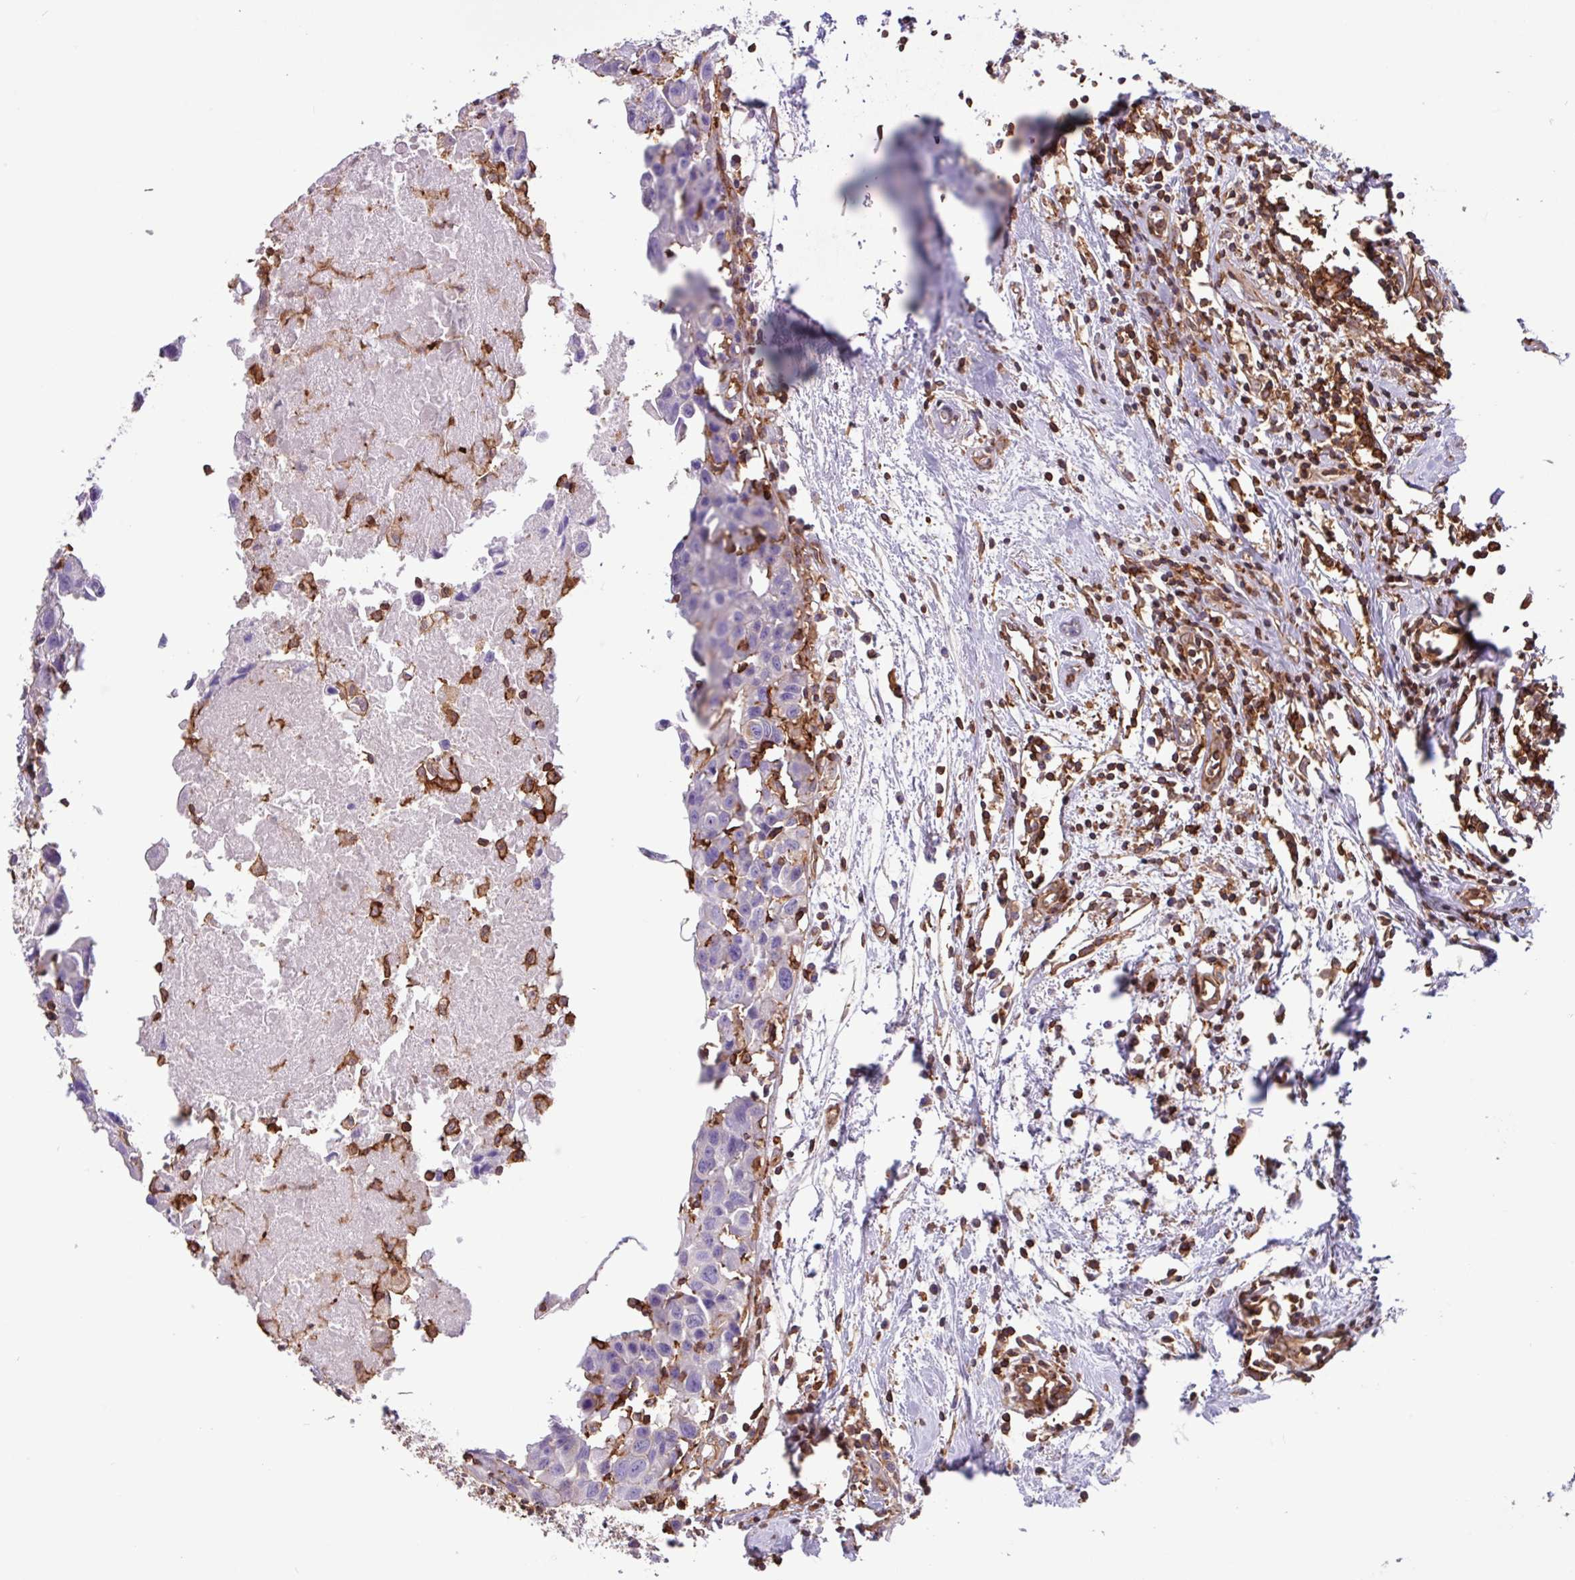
{"staining": {"intensity": "negative", "quantity": "none", "location": "none"}, "tissue": "breast cancer", "cell_type": "Tumor cells", "image_type": "cancer", "snomed": [{"axis": "morphology", "description": "Carcinoma, NOS"}, {"axis": "topography", "description": "Breast"}], "caption": "An IHC micrograph of breast cancer is shown. There is no staining in tumor cells of breast cancer. The staining was performed using DAB to visualize the protein expression in brown, while the nuclei were stained in blue with hematoxylin (Magnification: 20x).", "gene": "PPP1R18", "patient": {"sex": "female", "age": 60}}